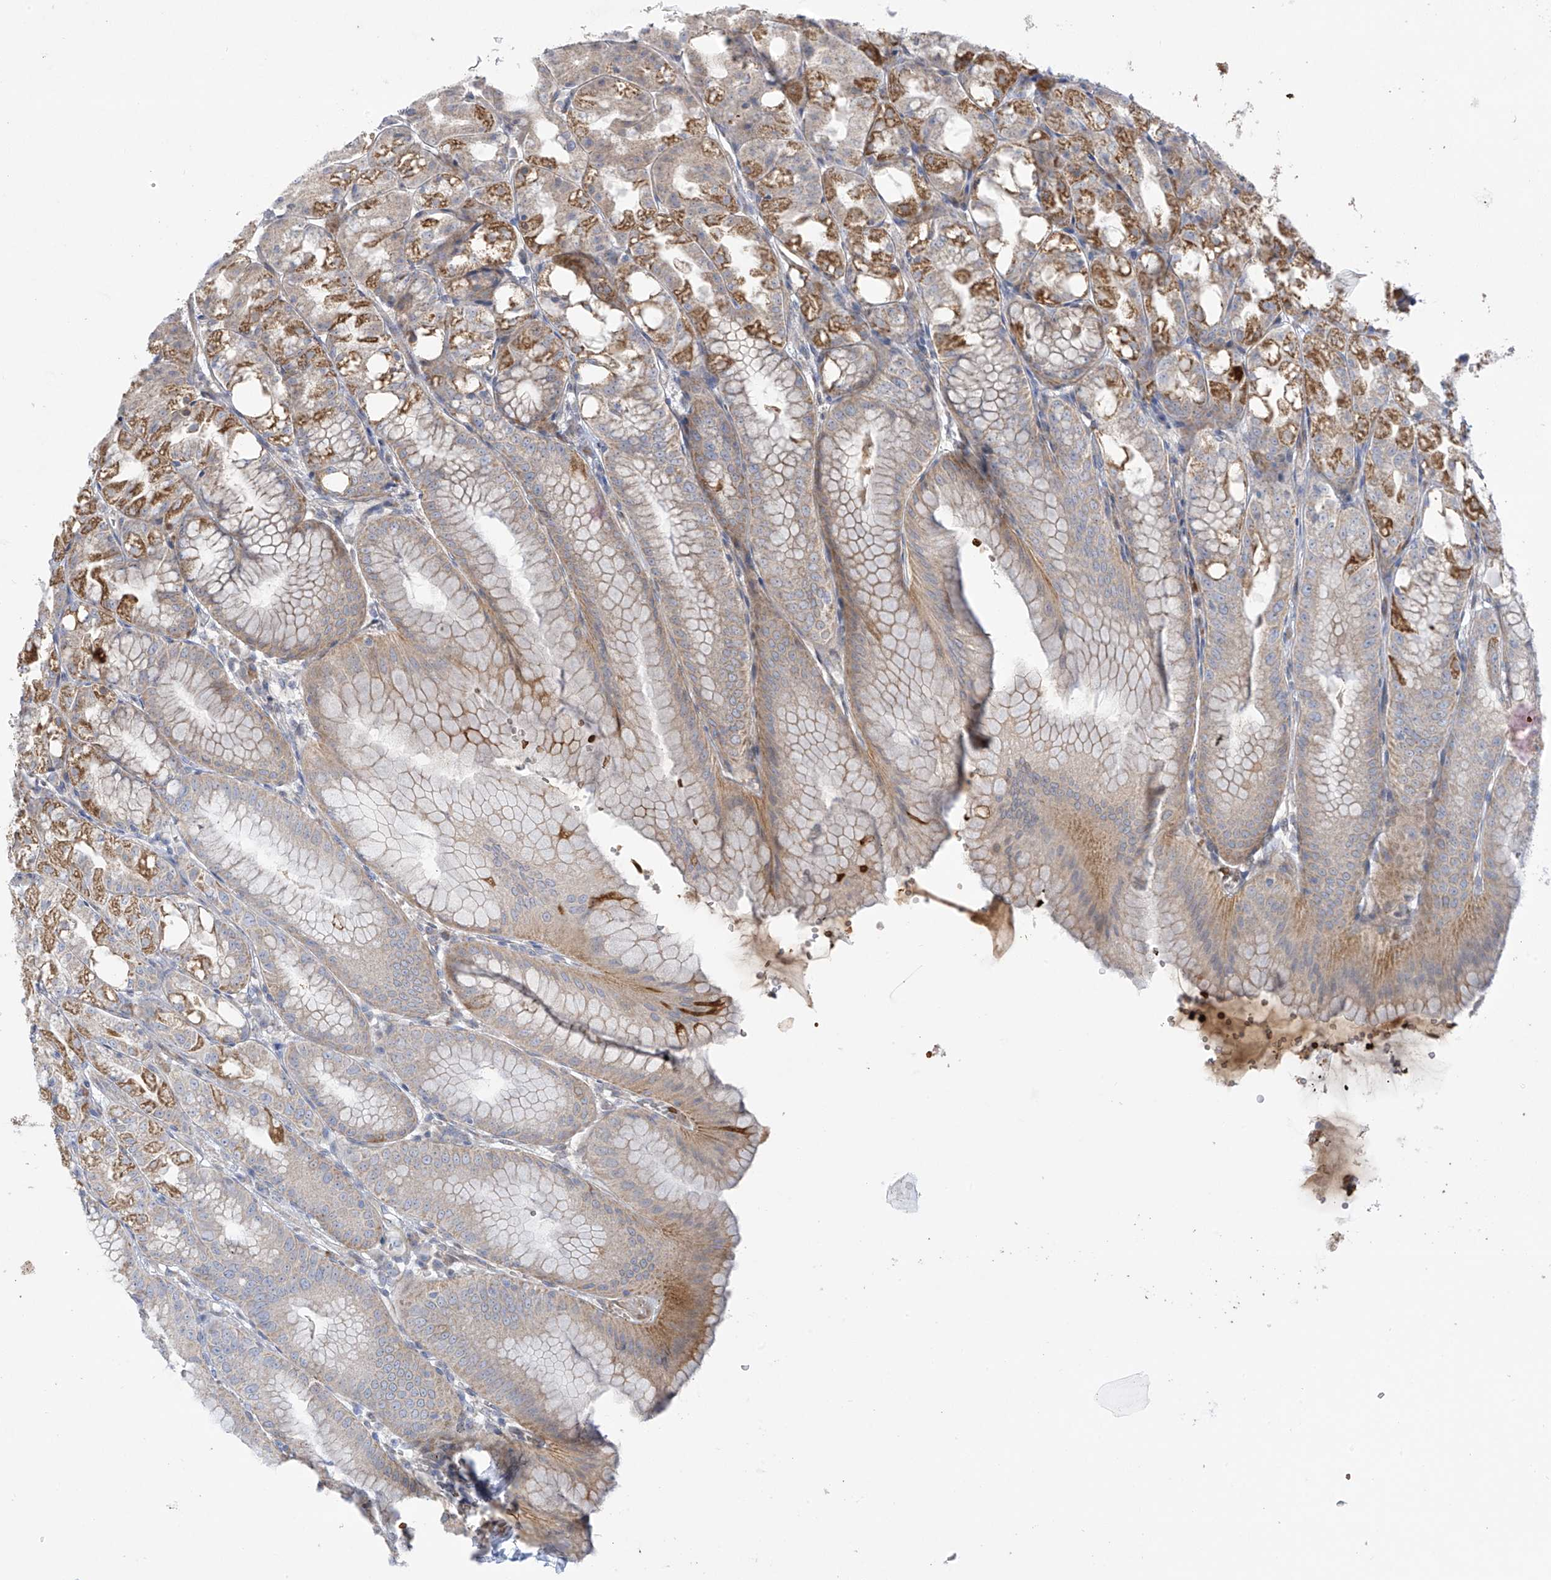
{"staining": {"intensity": "moderate", "quantity": "25%-75%", "location": "cytoplasmic/membranous"}, "tissue": "stomach", "cell_type": "Glandular cells", "image_type": "normal", "snomed": [{"axis": "morphology", "description": "Normal tissue, NOS"}, {"axis": "topography", "description": "Stomach, lower"}], "caption": "Stomach stained with DAB immunohistochemistry displays medium levels of moderate cytoplasmic/membranous positivity in about 25%-75% of glandular cells. (IHC, brightfield microscopy, high magnification).", "gene": "METTL18", "patient": {"sex": "male", "age": 71}}